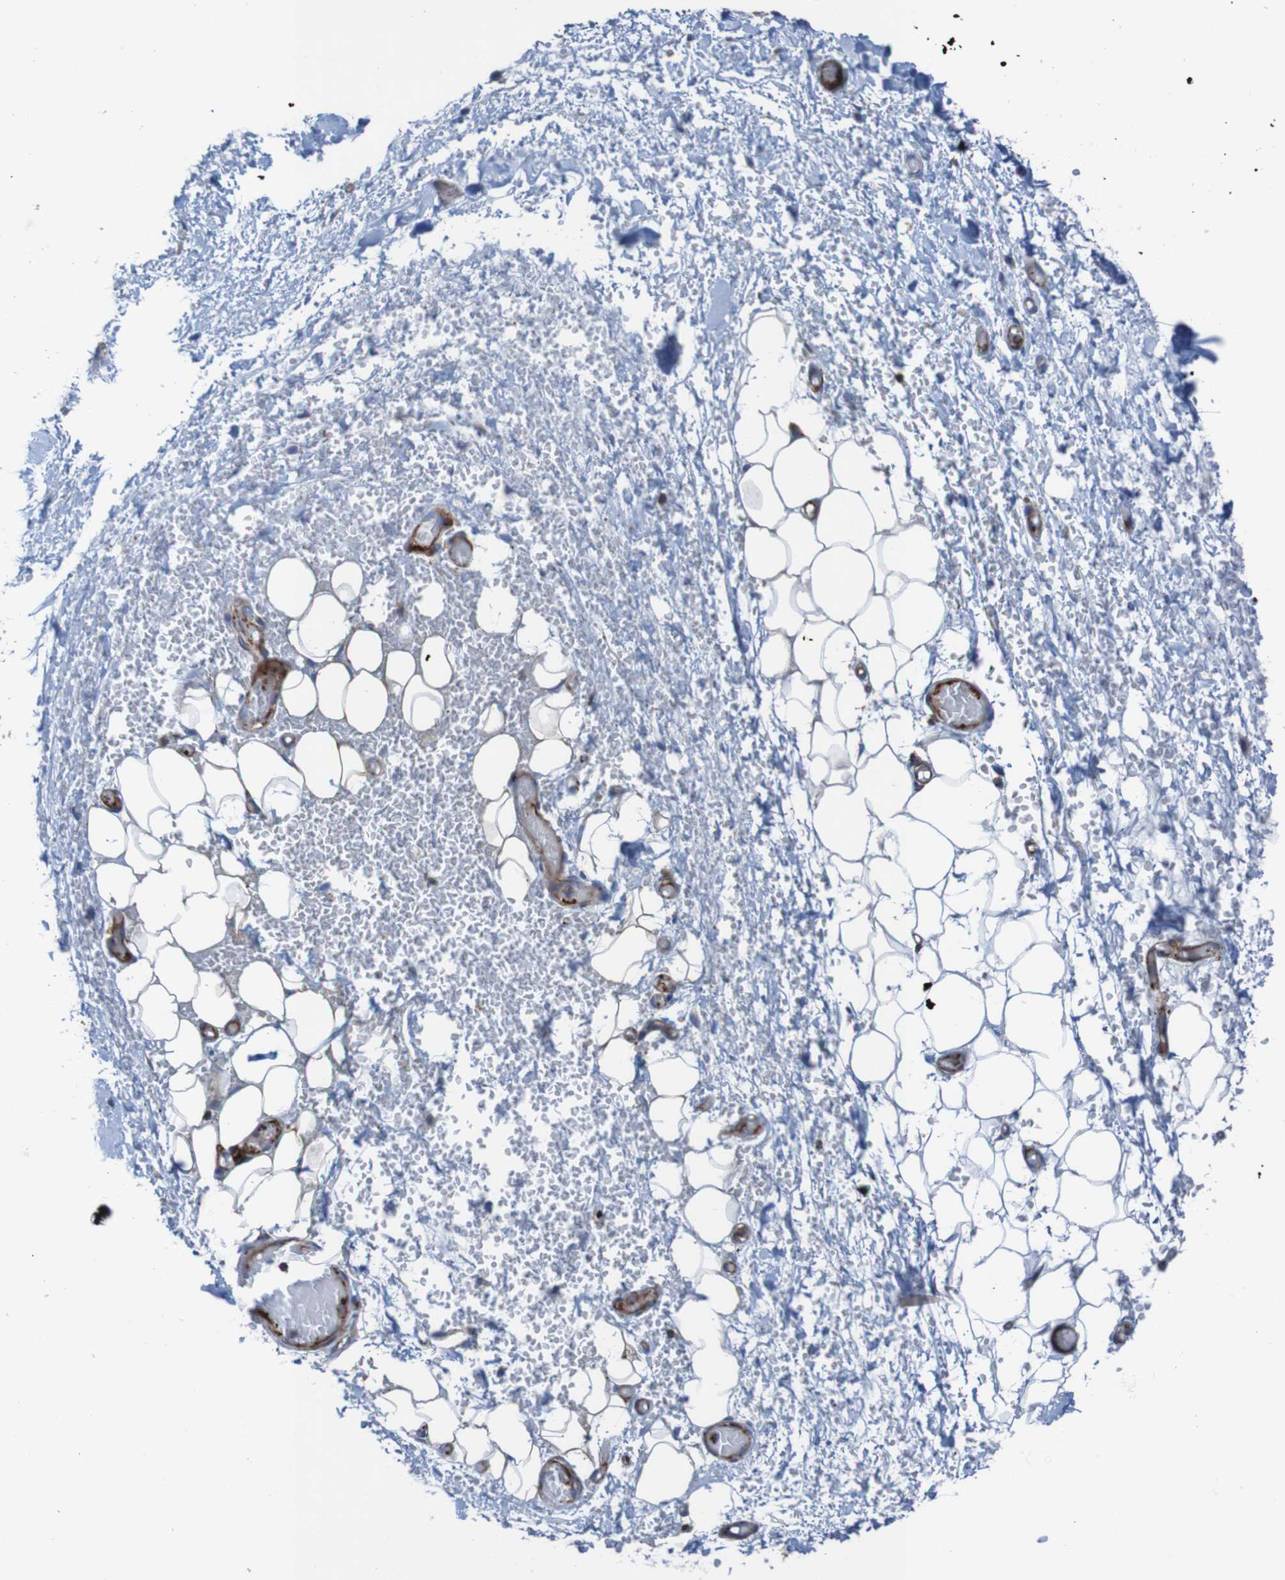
{"staining": {"intensity": "negative", "quantity": "none", "location": "none"}, "tissue": "adipose tissue", "cell_type": "Adipocytes", "image_type": "normal", "snomed": [{"axis": "morphology", "description": "Normal tissue, NOS"}, {"axis": "morphology", "description": "Adenocarcinoma, NOS"}, {"axis": "topography", "description": "Esophagus"}], "caption": "The photomicrograph exhibits no staining of adipocytes in normal adipose tissue. (Stains: DAB immunohistochemistry with hematoxylin counter stain, Microscopy: brightfield microscopy at high magnification).", "gene": "RNF182", "patient": {"sex": "male", "age": 62}}